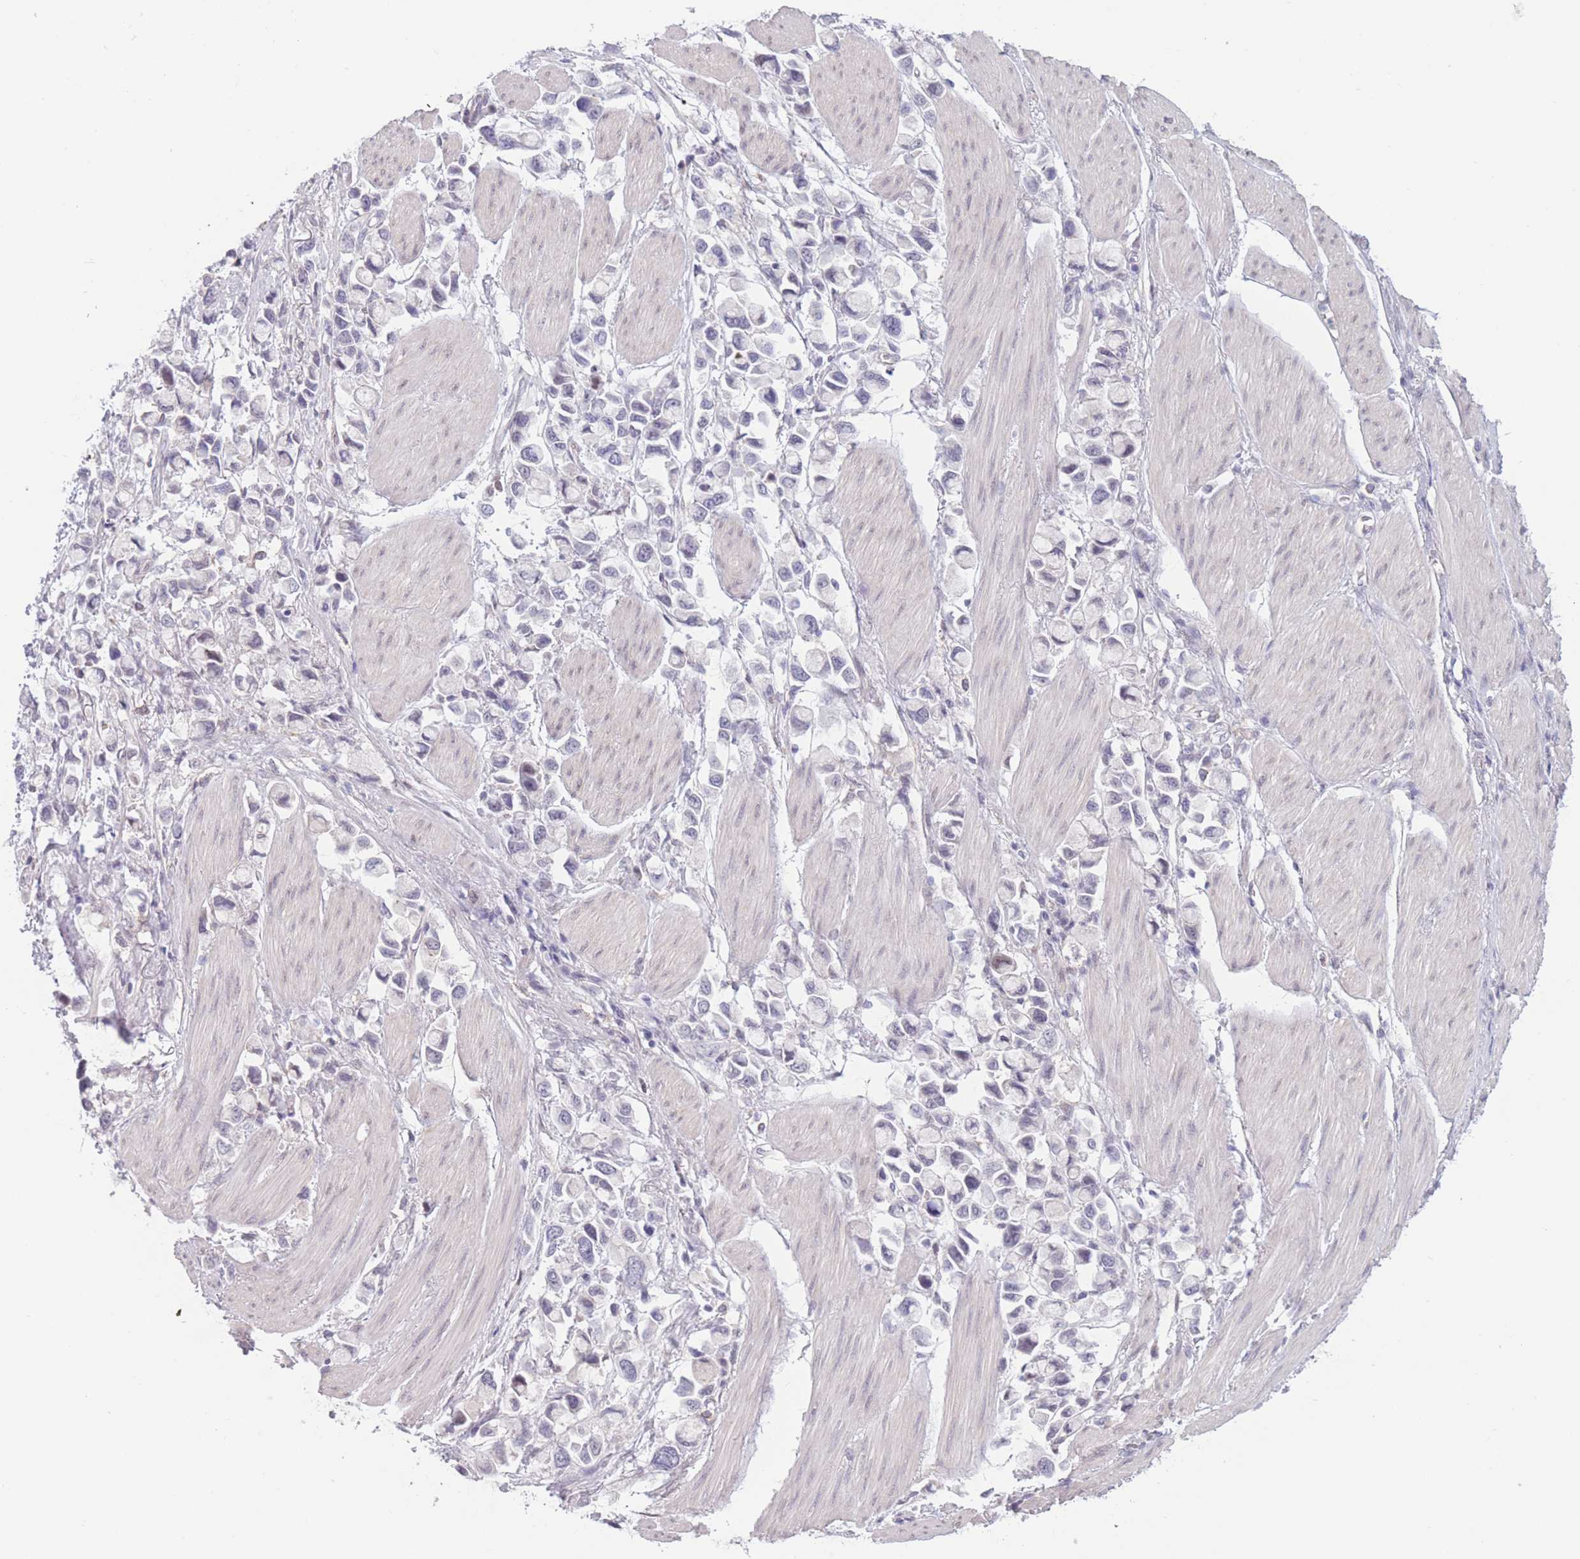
{"staining": {"intensity": "negative", "quantity": "none", "location": "none"}, "tissue": "stomach cancer", "cell_type": "Tumor cells", "image_type": "cancer", "snomed": [{"axis": "morphology", "description": "Adenocarcinoma, NOS"}, {"axis": "topography", "description": "Stomach"}], "caption": "Stomach adenocarcinoma was stained to show a protein in brown. There is no significant staining in tumor cells.", "gene": "PODXL", "patient": {"sex": "female", "age": 81}}